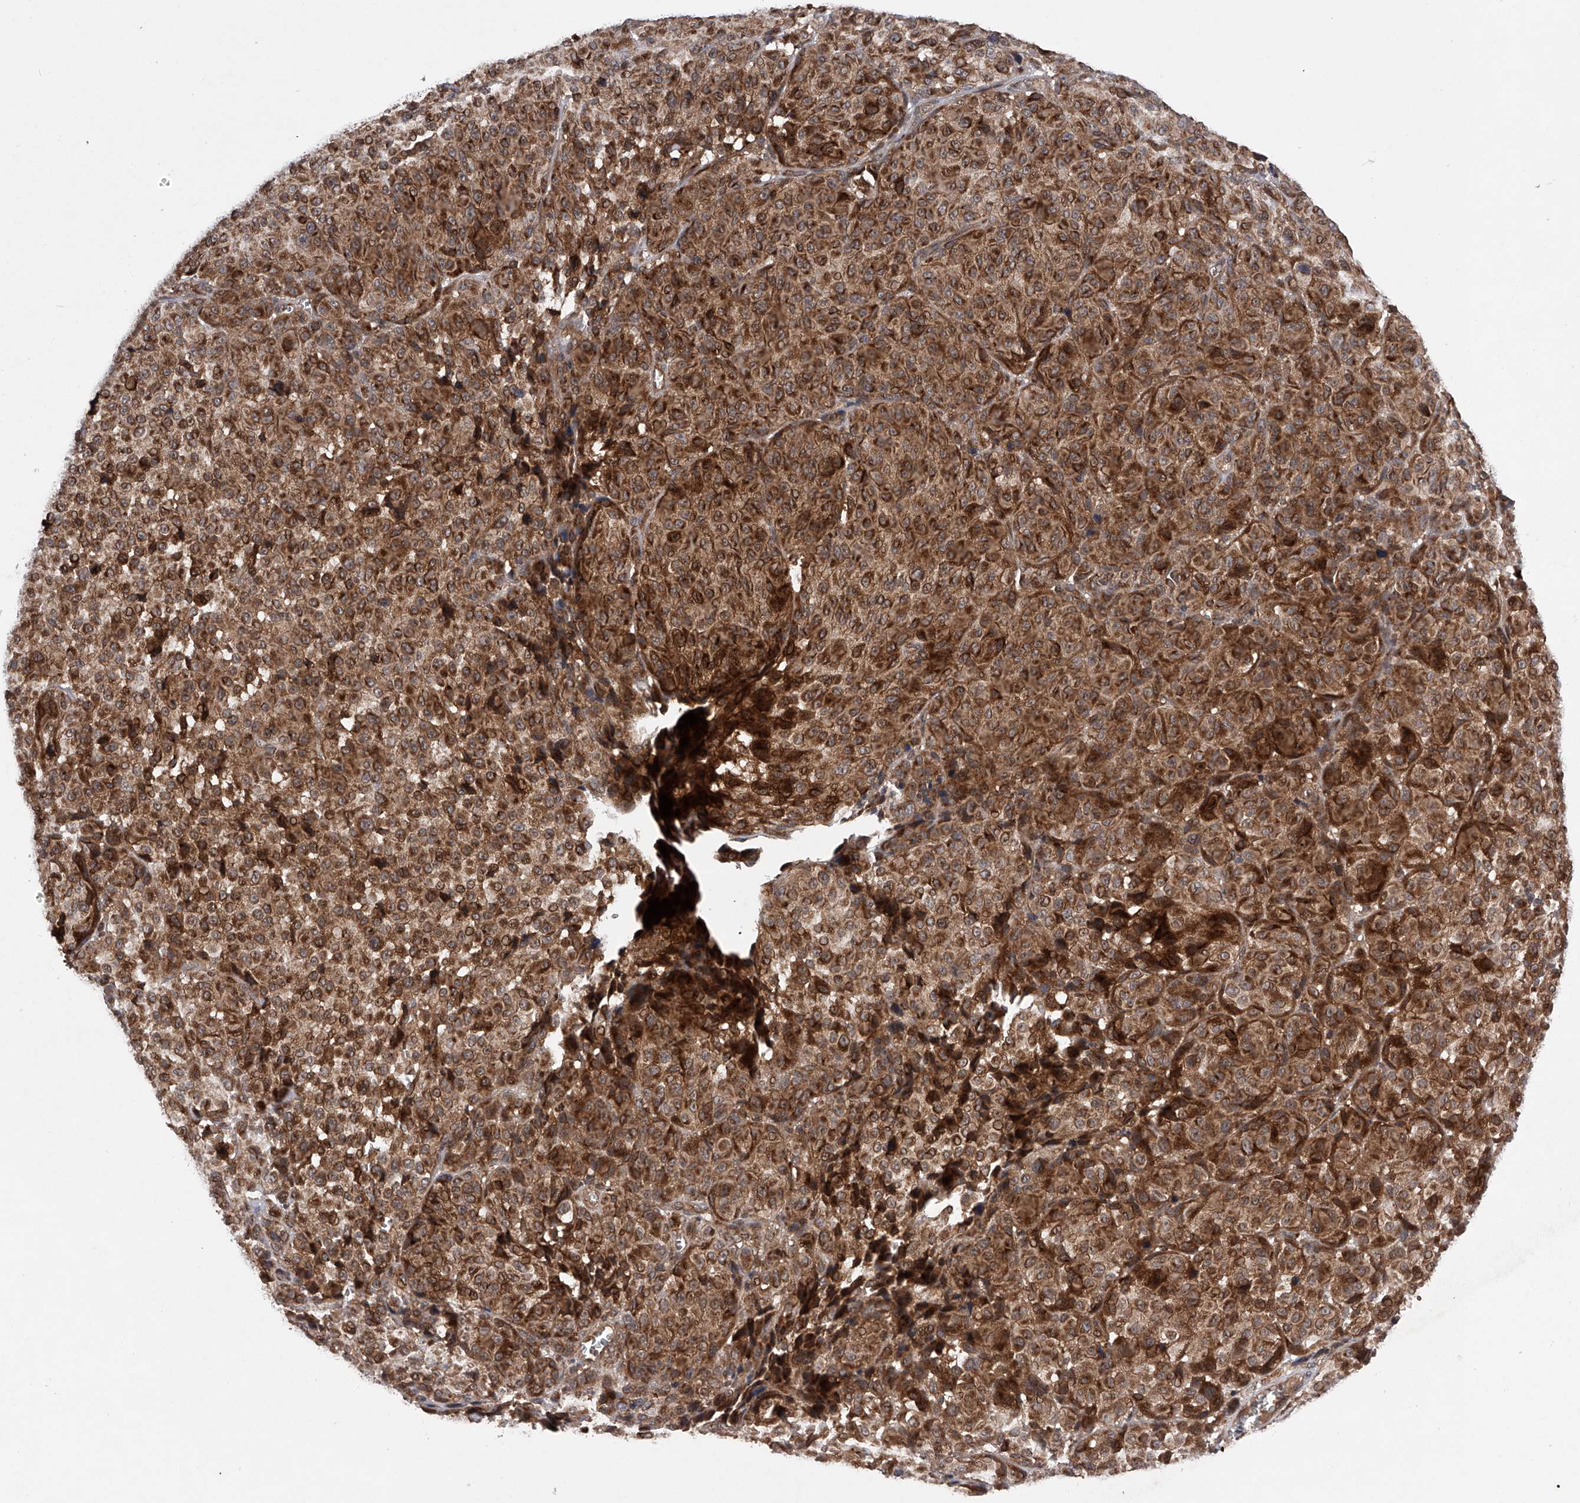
{"staining": {"intensity": "moderate", "quantity": ">75%", "location": "cytoplasmic/membranous"}, "tissue": "melanoma", "cell_type": "Tumor cells", "image_type": "cancer", "snomed": [{"axis": "morphology", "description": "Malignant melanoma, NOS"}, {"axis": "topography", "description": "Skin"}], "caption": "Melanoma was stained to show a protein in brown. There is medium levels of moderate cytoplasmic/membranous staining in approximately >75% of tumor cells.", "gene": "MAP3K11", "patient": {"sex": "male", "age": 73}}